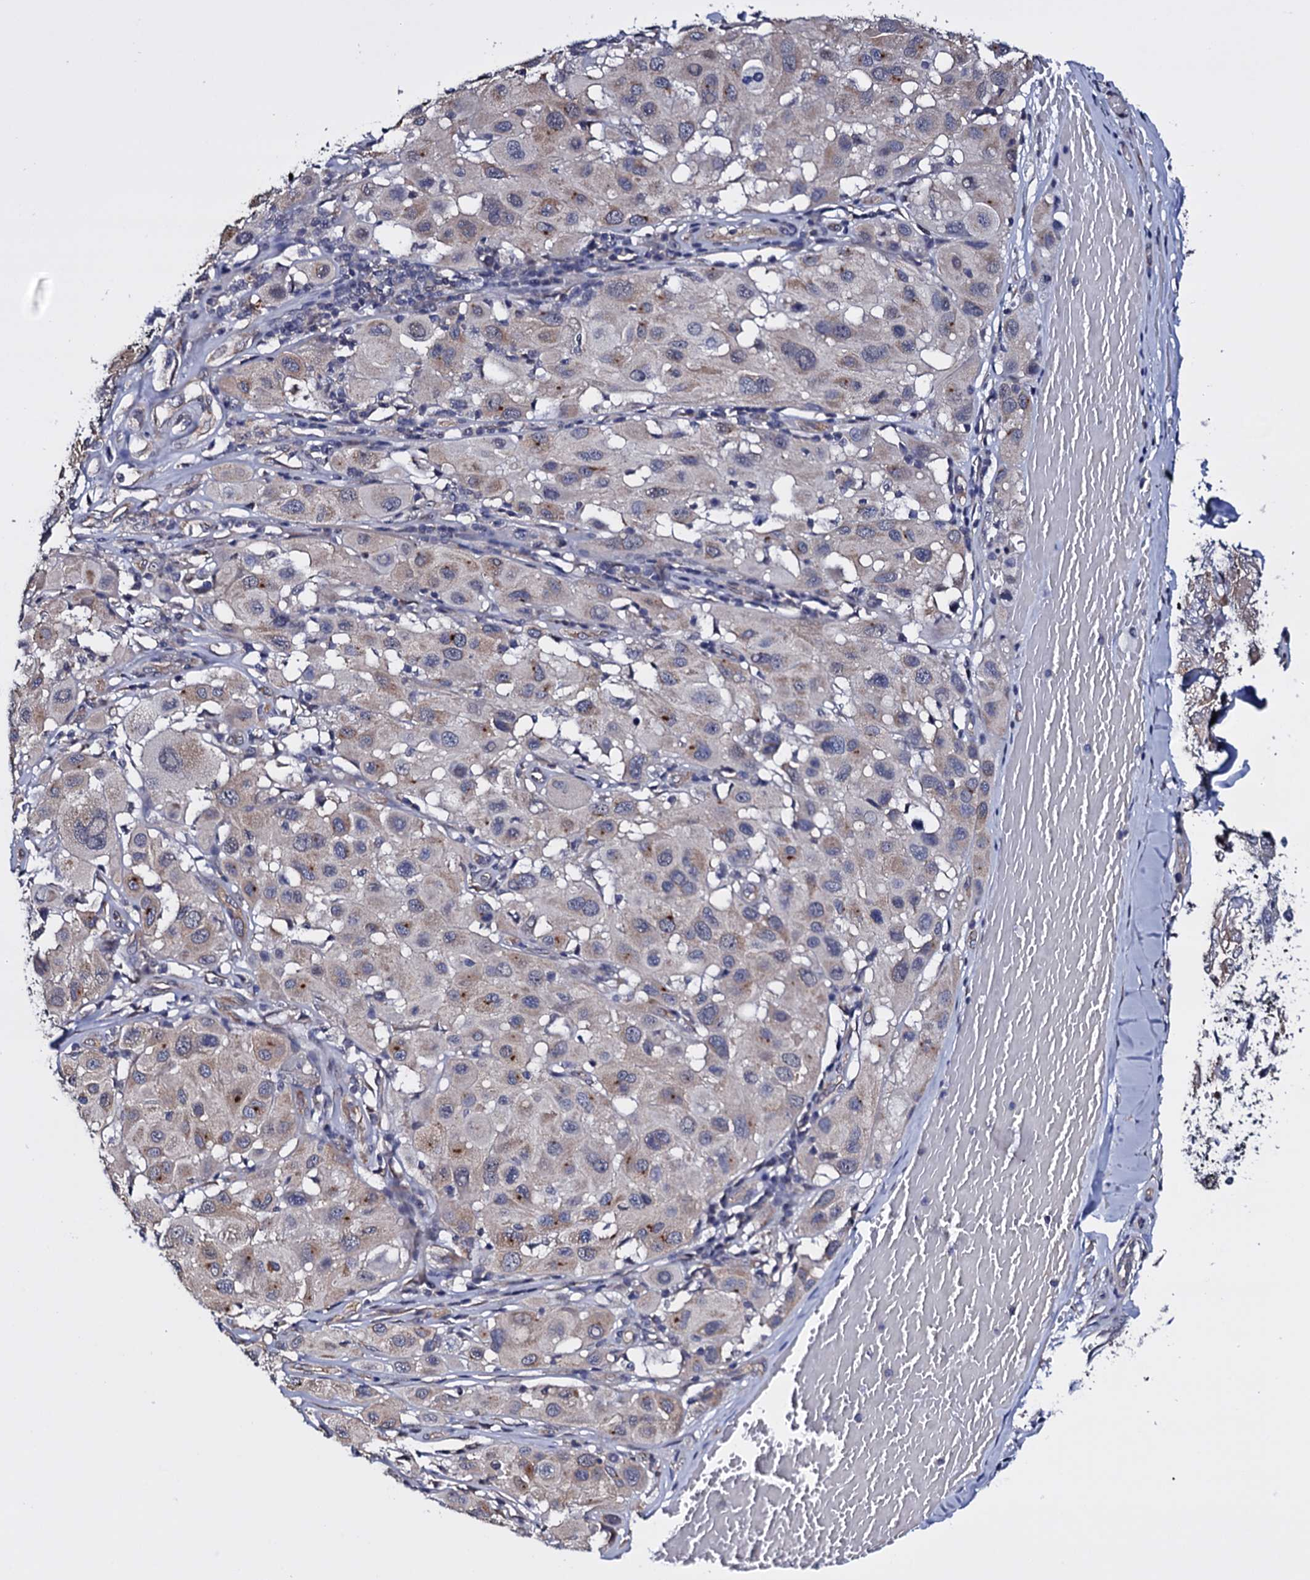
{"staining": {"intensity": "moderate", "quantity": "<25%", "location": "cytoplasmic/membranous"}, "tissue": "melanoma", "cell_type": "Tumor cells", "image_type": "cancer", "snomed": [{"axis": "morphology", "description": "Malignant melanoma, Metastatic site"}, {"axis": "topography", "description": "Skin"}], "caption": "A low amount of moderate cytoplasmic/membranous staining is seen in approximately <25% of tumor cells in melanoma tissue.", "gene": "GAREM1", "patient": {"sex": "male", "age": 41}}